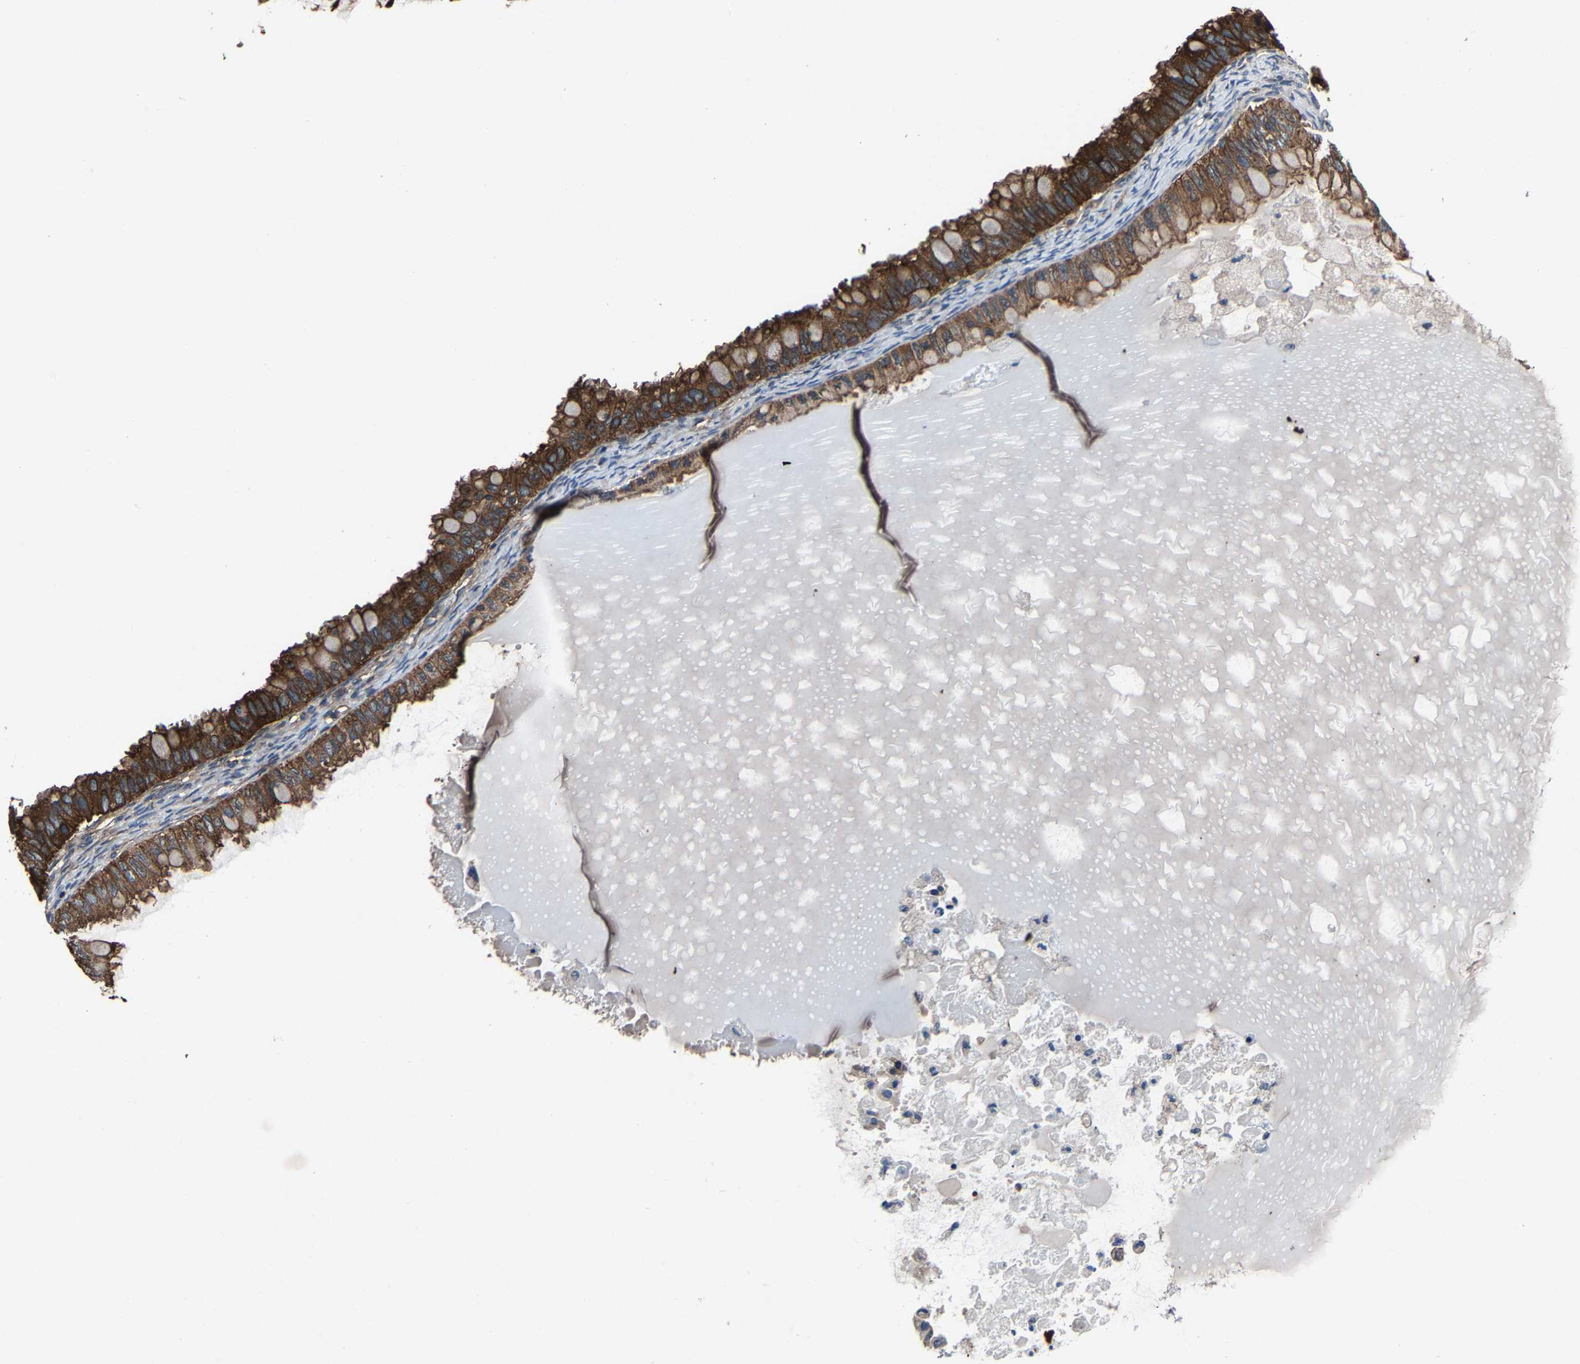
{"staining": {"intensity": "strong", "quantity": ">75%", "location": "cytoplasmic/membranous"}, "tissue": "ovarian cancer", "cell_type": "Tumor cells", "image_type": "cancer", "snomed": [{"axis": "morphology", "description": "Cystadenocarcinoma, mucinous, NOS"}, {"axis": "topography", "description": "Ovary"}], "caption": "The histopathology image demonstrates immunohistochemical staining of ovarian mucinous cystadenocarcinoma. There is strong cytoplasmic/membranous expression is identified in about >75% of tumor cells.", "gene": "KIAA1958", "patient": {"sex": "female", "age": 80}}